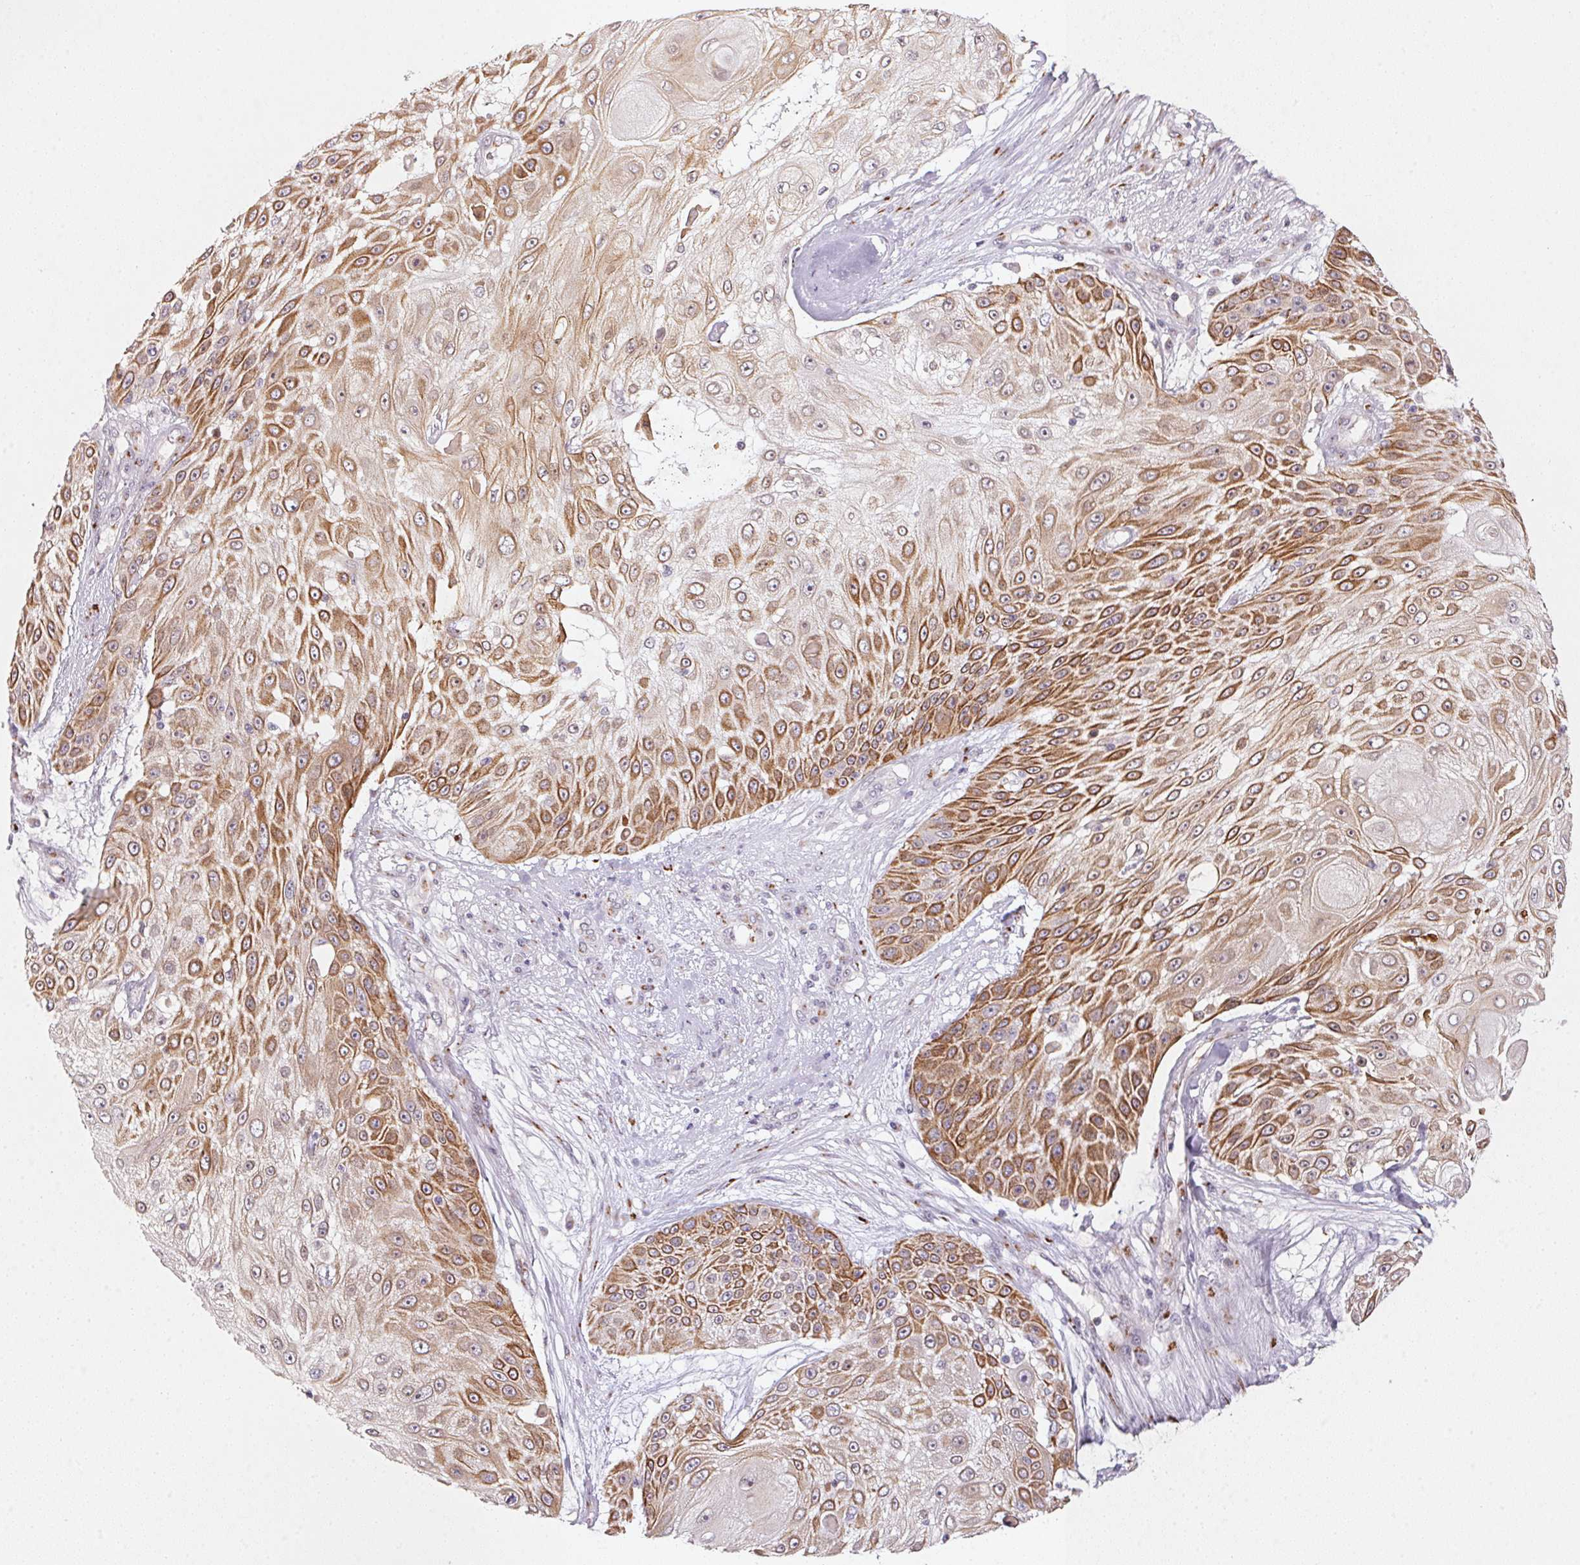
{"staining": {"intensity": "moderate", "quantity": ">75%", "location": "cytoplasmic/membranous"}, "tissue": "skin cancer", "cell_type": "Tumor cells", "image_type": "cancer", "snomed": [{"axis": "morphology", "description": "Squamous cell carcinoma, NOS"}, {"axis": "topography", "description": "Skin"}], "caption": "About >75% of tumor cells in skin cancer (squamous cell carcinoma) demonstrate moderate cytoplasmic/membranous protein expression as visualized by brown immunohistochemical staining.", "gene": "RAB22A", "patient": {"sex": "female", "age": 86}}